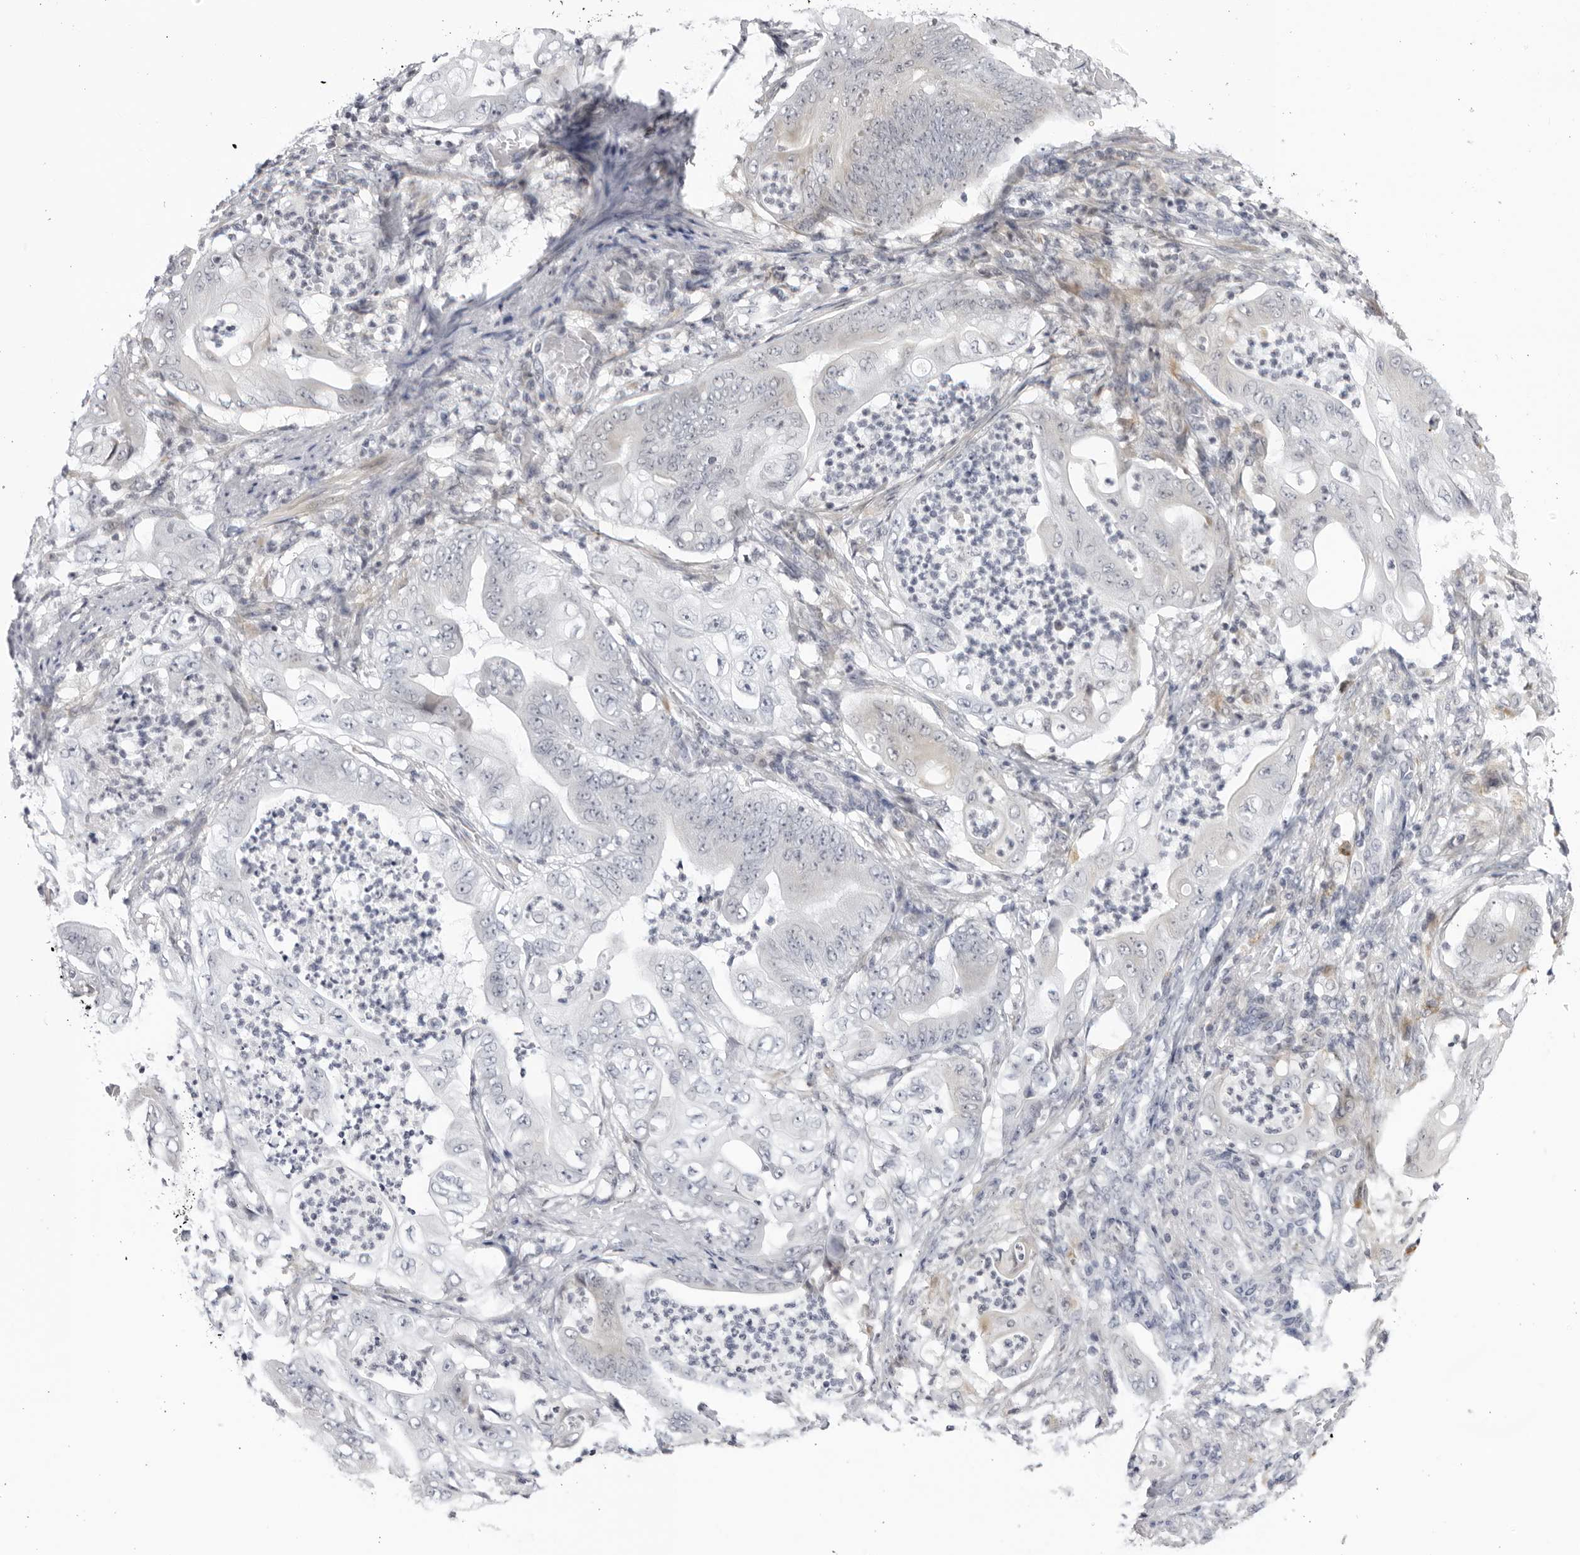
{"staining": {"intensity": "negative", "quantity": "none", "location": "none"}, "tissue": "stomach cancer", "cell_type": "Tumor cells", "image_type": "cancer", "snomed": [{"axis": "morphology", "description": "Adenocarcinoma, NOS"}, {"axis": "topography", "description": "Stomach"}], "caption": "Tumor cells show no significant protein staining in stomach adenocarcinoma.", "gene": "CNBD1", "patient": {"sex": "female", "age": 73}}